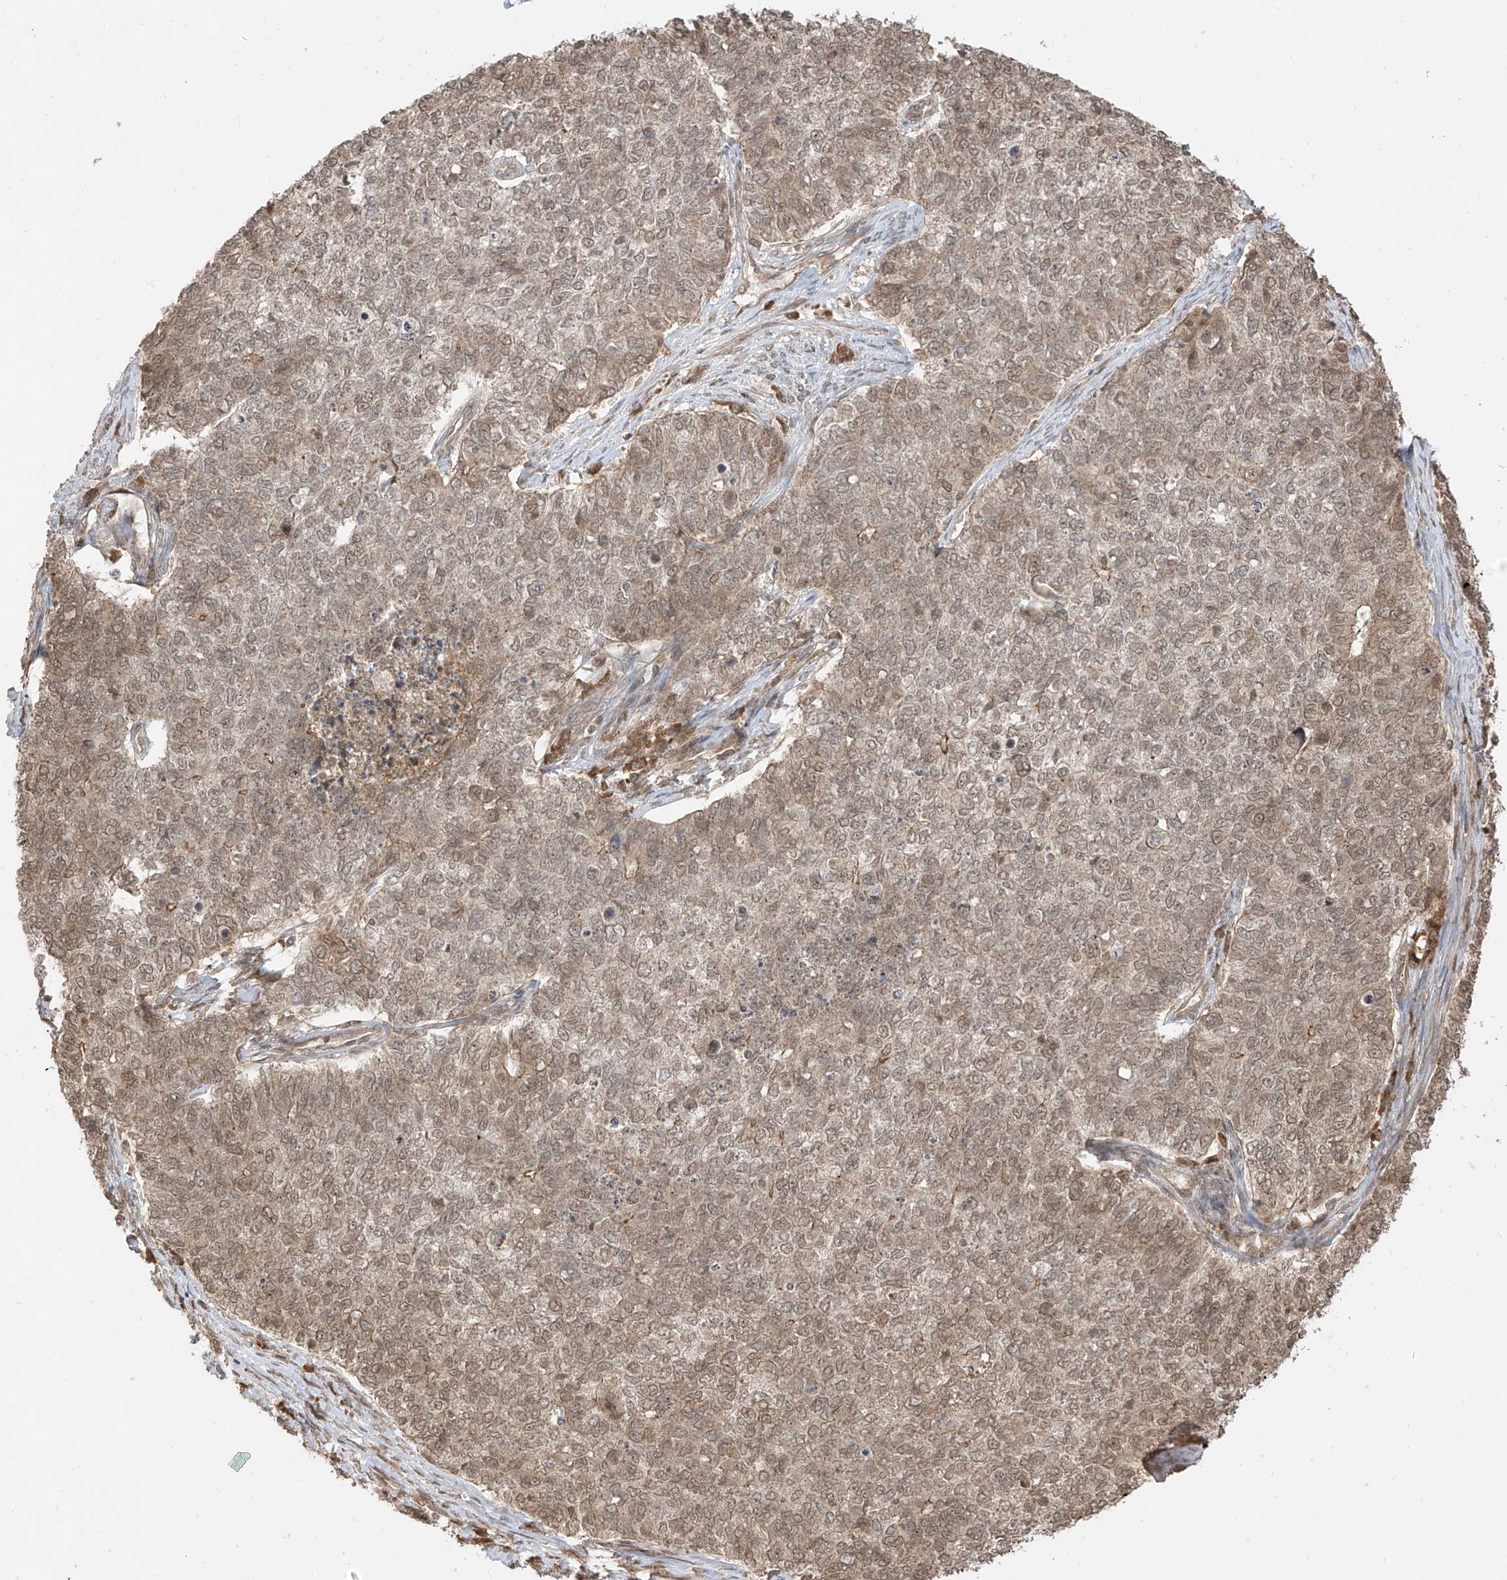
{"staining": {"intensity": "moderate", "quantity": ">75%", "location": "cytoplasmic/membranous,nuclear"}, "tissue": "cervical cancer", "cell_type": "Tumor cells", "image_type": "cancer", "snomed": [{"axis": "morphology", "description": "Squamous cell carcinoma, NOS"}, {"axis": "topography", "description": "Cervix"}], "caption": "Brown immunohistochemical staining in human squamous cell carcinoma (cervical) displays moderate cytoplasmic/membranous and nuclear positivity in approximately >75% of tumor cells.", "gene": "LCOR", "patient": {"sex": "female", "age": 63}}